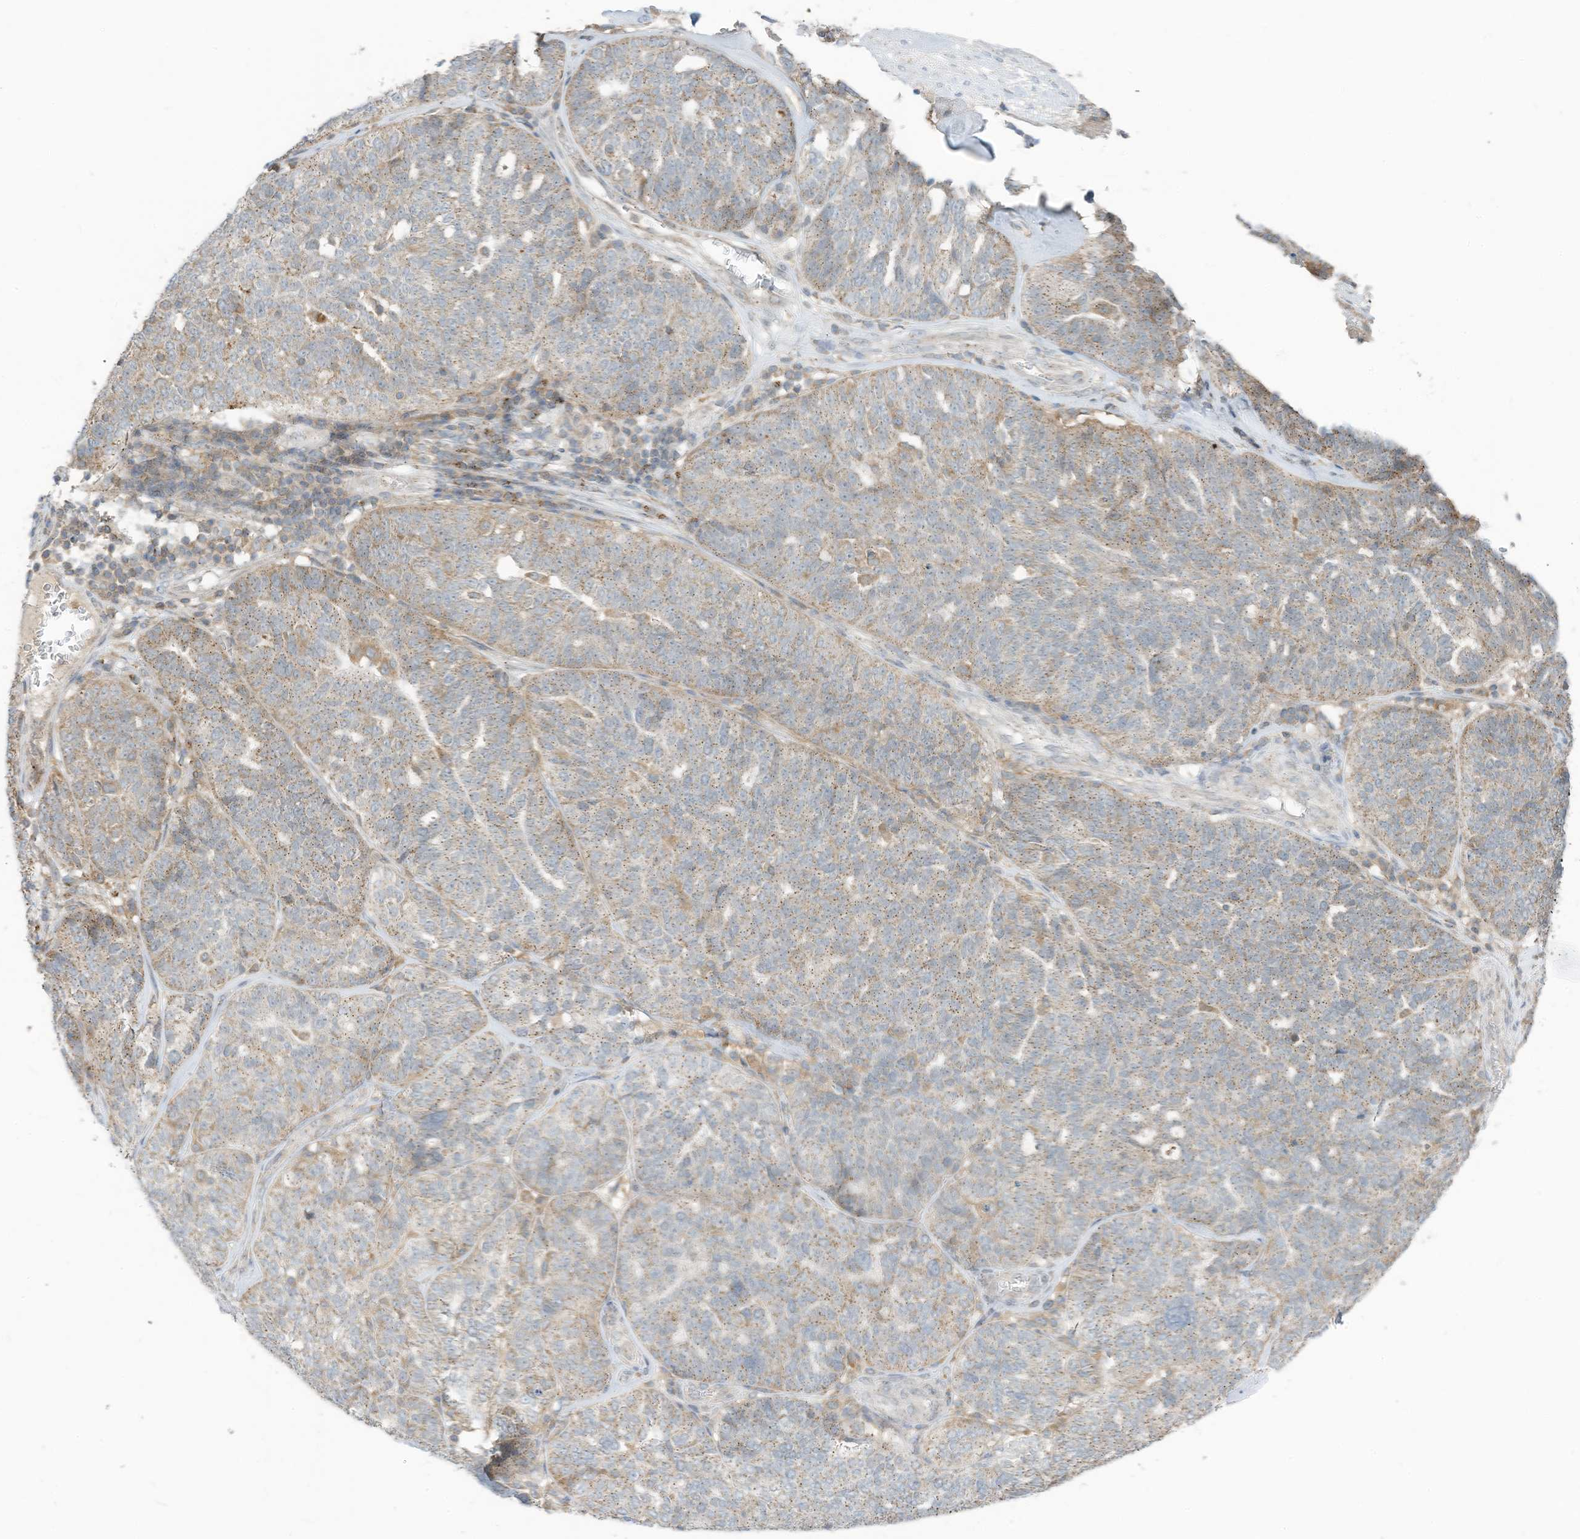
{"staining": {"intensity": "moderate", "quantity": "<25%", "location": "cytoplasmic/membranous"}, "tissue": "ovarian cancer", "cell_type": "Tumor cells", "image_type": "cancer", "snomed": [{"axis": "morphology", "description": "Cystadenocarcinoma, serous, NOS"}, {"axis": "topography", "description": "Ovary"}], "caption": "The micrograph demonstrates a brown stain indicating the presence of a protein in the cytoplasmic/membranous of tumor cells in serous cystadenocarcinoma (ovarian).", "gene": "PARVG", "patient": {"sex": "female", "age": 59}}